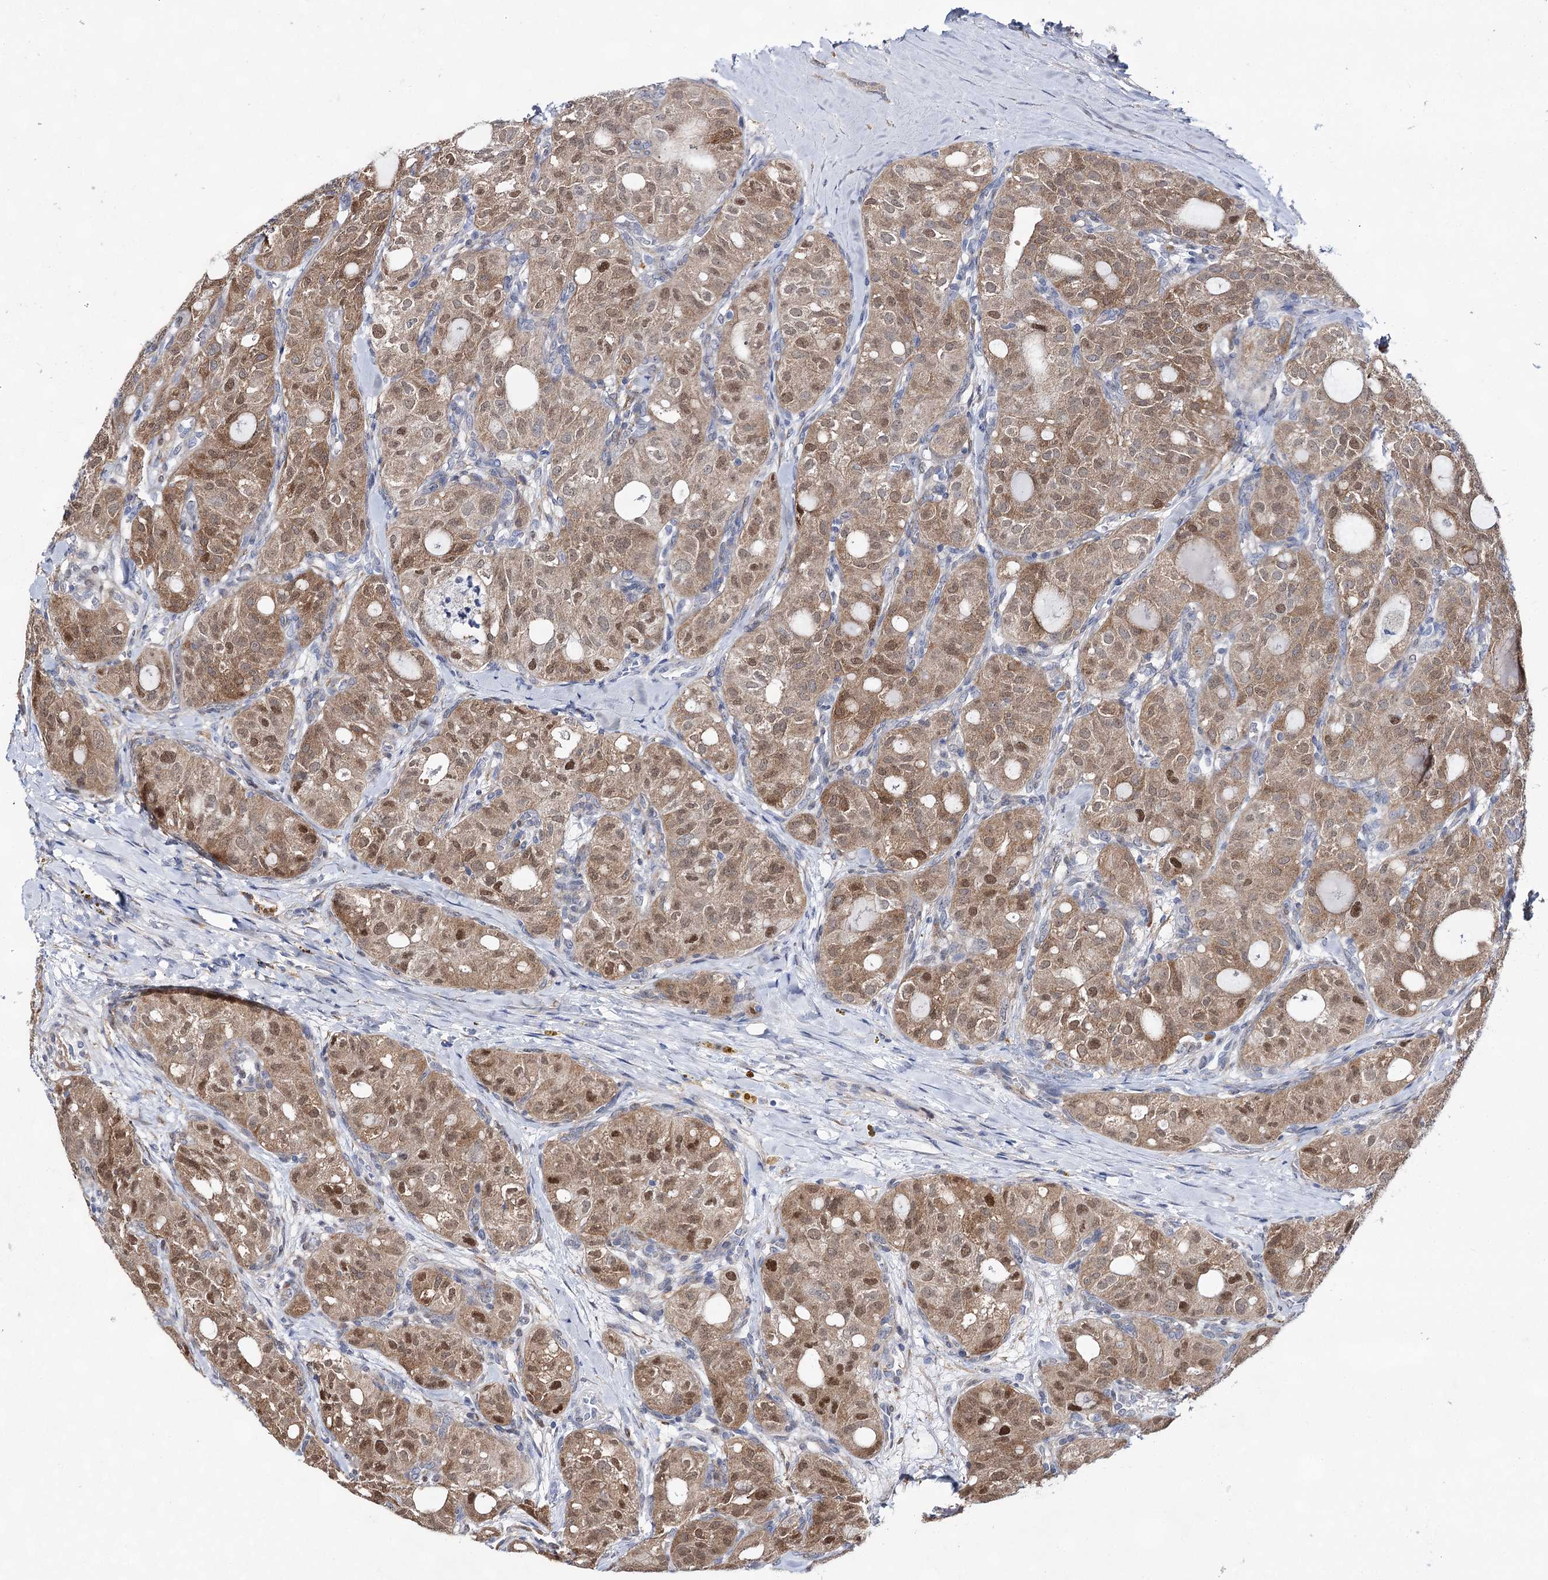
{"staining": {"intensity": "moderate", "quantity": "25%-75%", "location": "cytoplasmic/membranous,nuclear"}, "tissue": "thyroid cancer", "cell_type": "Tumor cells", "image_type": "cancer", "snomed": [{"axis": "morphology", "description": "Follicular adenoma carcinoma, NOS"}, {"axis": "topography", "description": "Thyroid gland"}], "caption": "Human thyroid cancer (follicular adenoma carcinoma) stained for a protein (brown) shows moderate cytoplasmic/membranous and nuclear positive positivity in approximately 25%-75% of tumor cells.", "gene": "UGDH", "patient": {"sex": "male", "age": 75}}